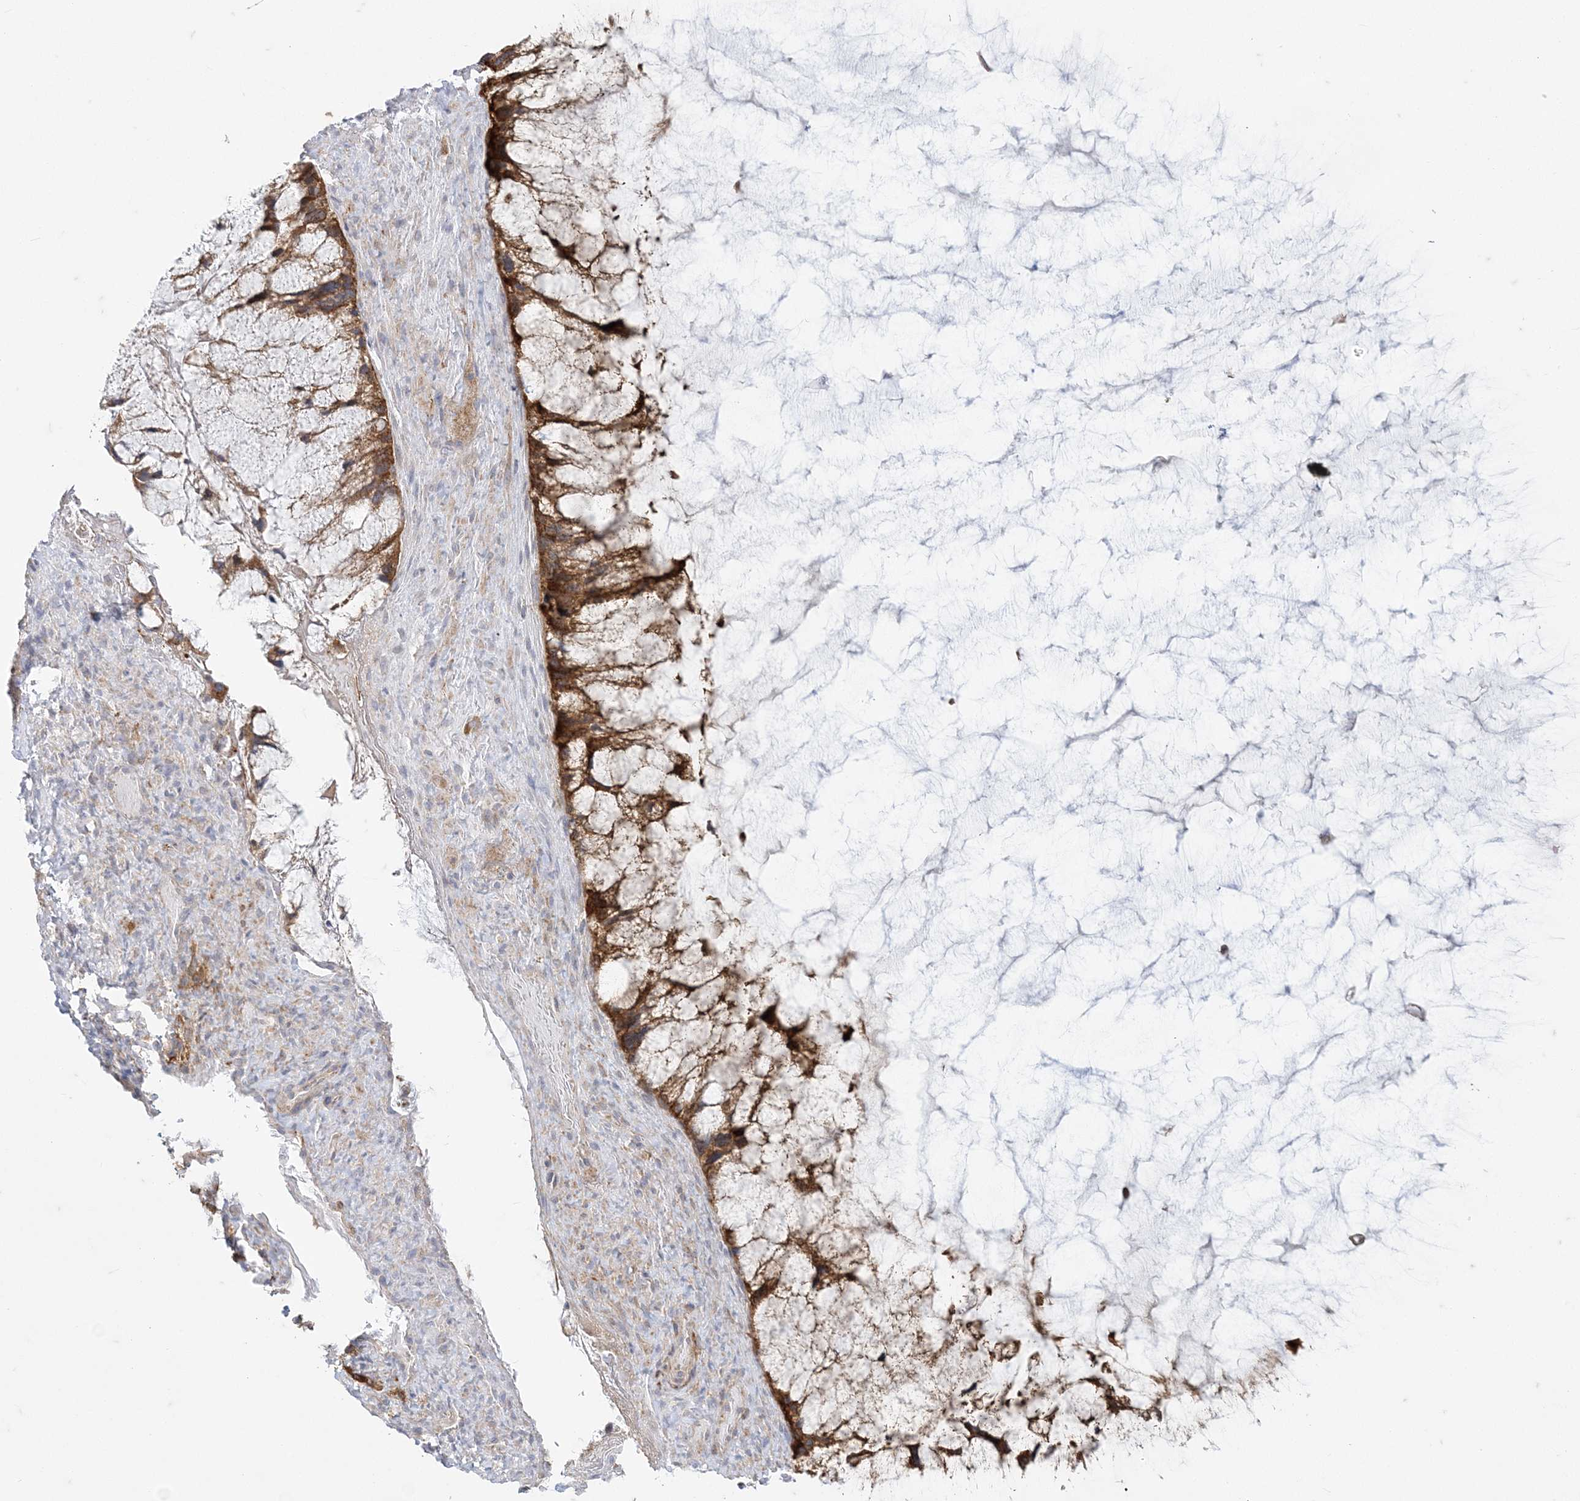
{"staining": {"intensity": "moderate", "quantity": ">75%", "location": "cytoplasmic/membranous"}, "tissue": "ovarian cancer", "cell_type": "Tumor cells", "image_type": "cancer", "snomed": [{"axis": "morphology", "description": "Cystadenocarcinoma, mucinous, NOS"}, {"axis": "topography", "description": "Ovary"}], "caption": "Human ovarian cancer stained with a brown dye exhibits moderate cytoplasmic/membranous positive positivity in about >75% of tumor cells.", "gene": "DERL3", "patient": {"sex": "female", "age": 37}}